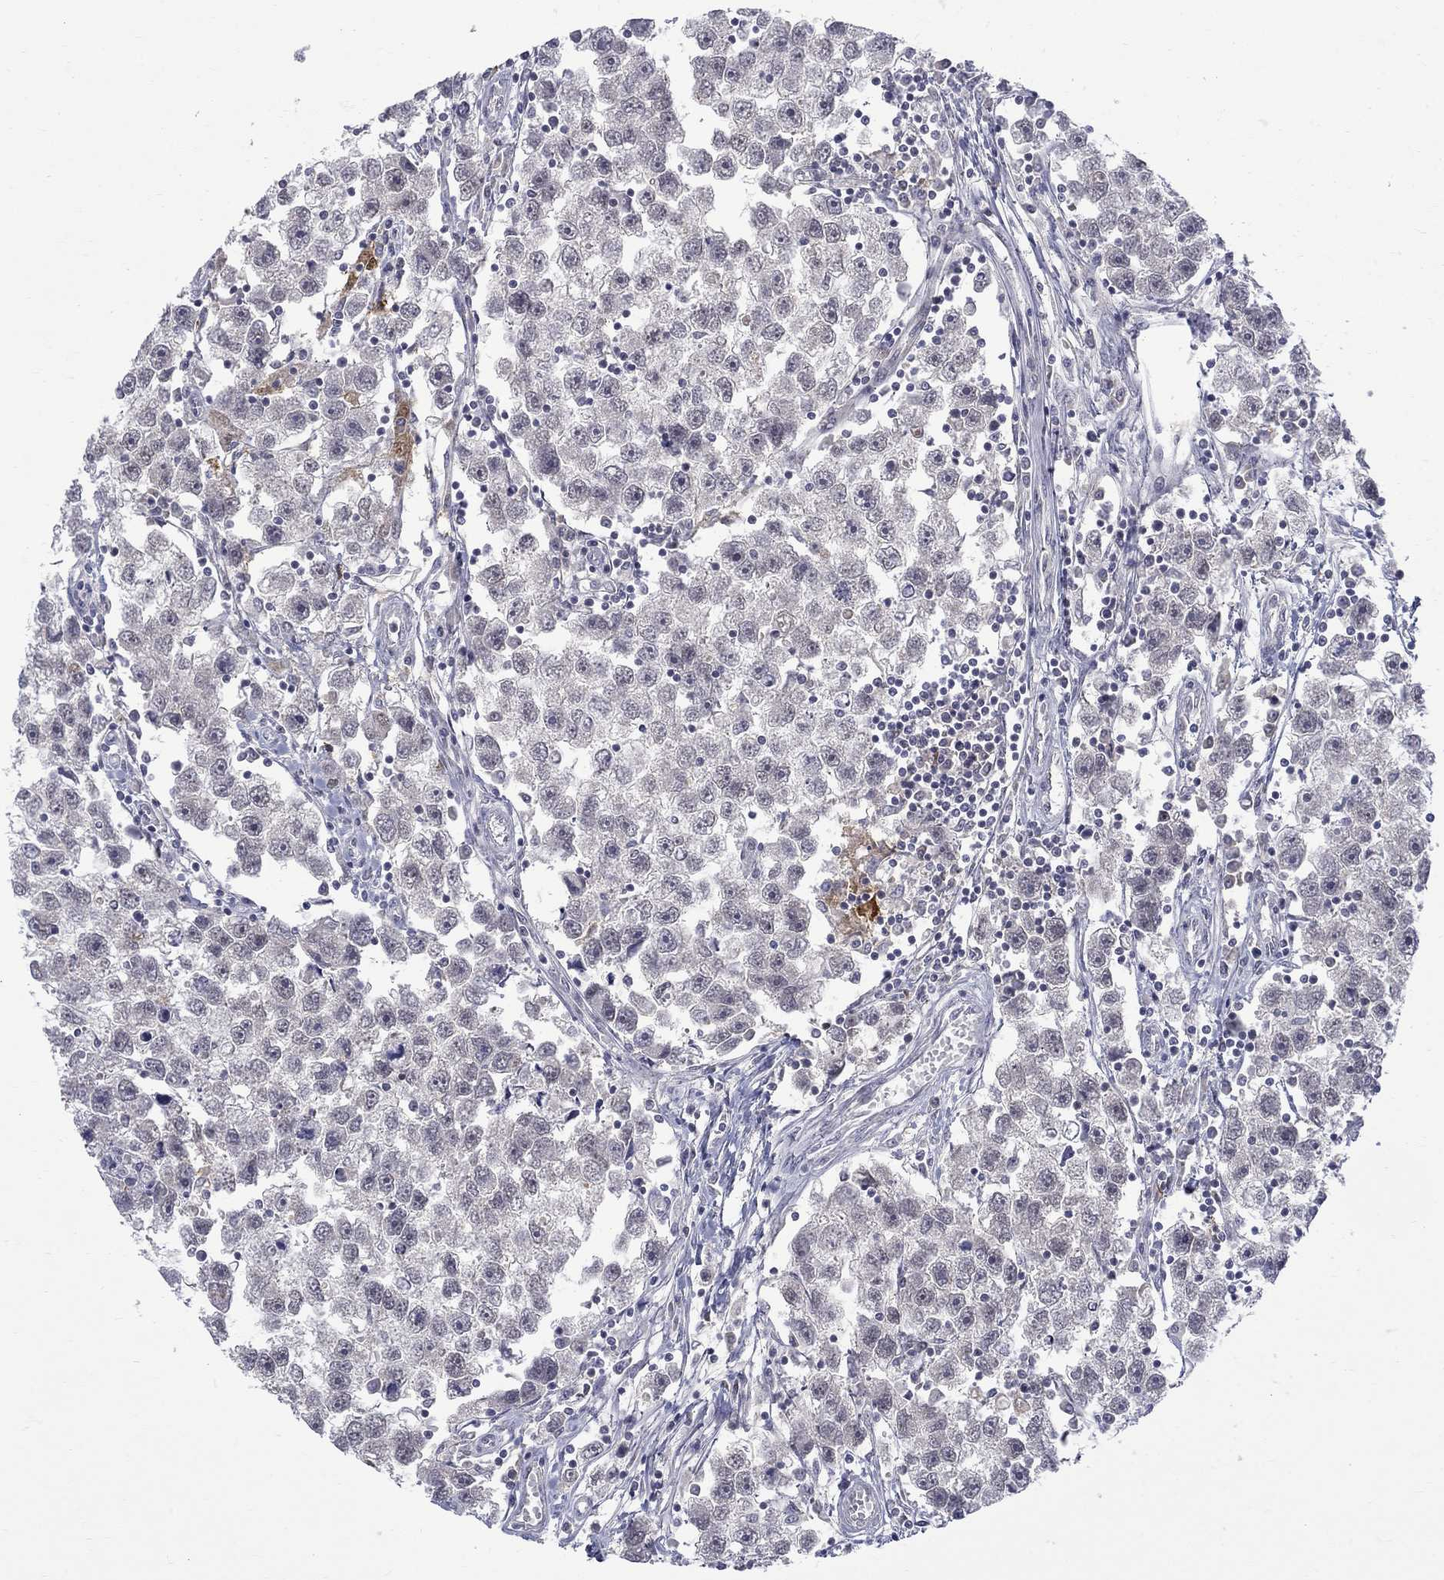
{"staining": {"intensity": "negative", "quantity": "none", "location": "none"}, "tissue": "testis cancer", "cell_type": "Tumor cells", "image_type": "cancer", "snomed": [{"axis": "morphology", "description": "Seminoma, NOS"}, {"axis": "topography", "description": "Testis"}], "caption": "An IHC histopathology image of testis cancer is shown. There is no staining in tumor cells of testis cancer. (DAB immunohistochemistry, high magnification).", "gene": "PCBP3", "patient": {"sex": "male", "age": 30}}